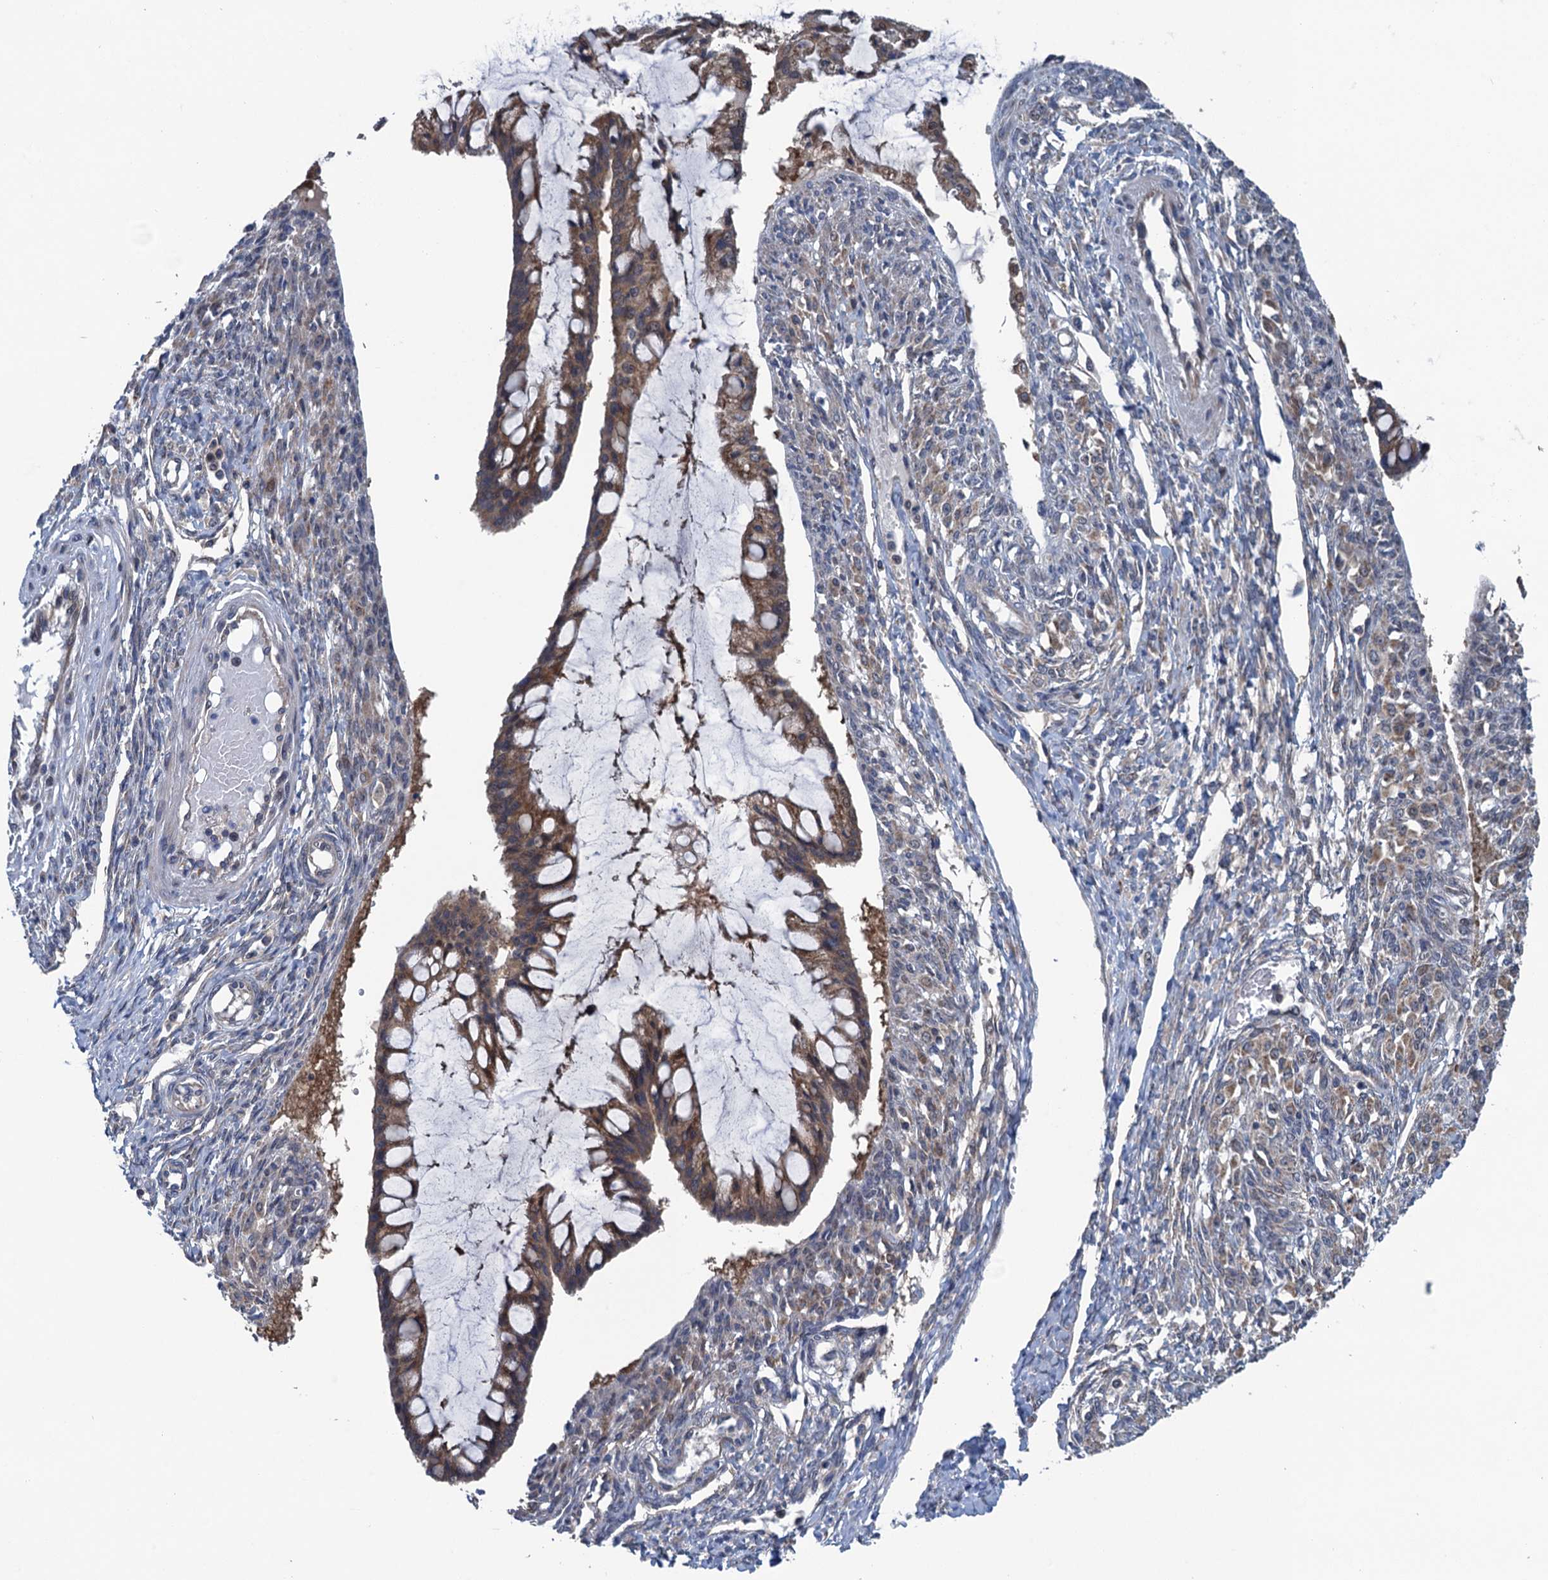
{"staining": {"intensity": "moderate", "quantity": ">75%", "location": "cytoplasmic/membranous"}, "tissue": "ovarian cancer", "cell_type": "Tumor cells", "image_type": "cancer", "snomed": [{"axis": "morphology", "description": "Cystadenocarcinoma, mucinous, NOS"}, {"axis": "topography", "description": "Ovary"}], "caption": "This is an image of IHC staining of ovarian cancer, which shows moderate expression in the cytoplasmic/membranous of tumor cells.", "gene": "CNTN5", "patient": {"sex": "female", "age": 73}}